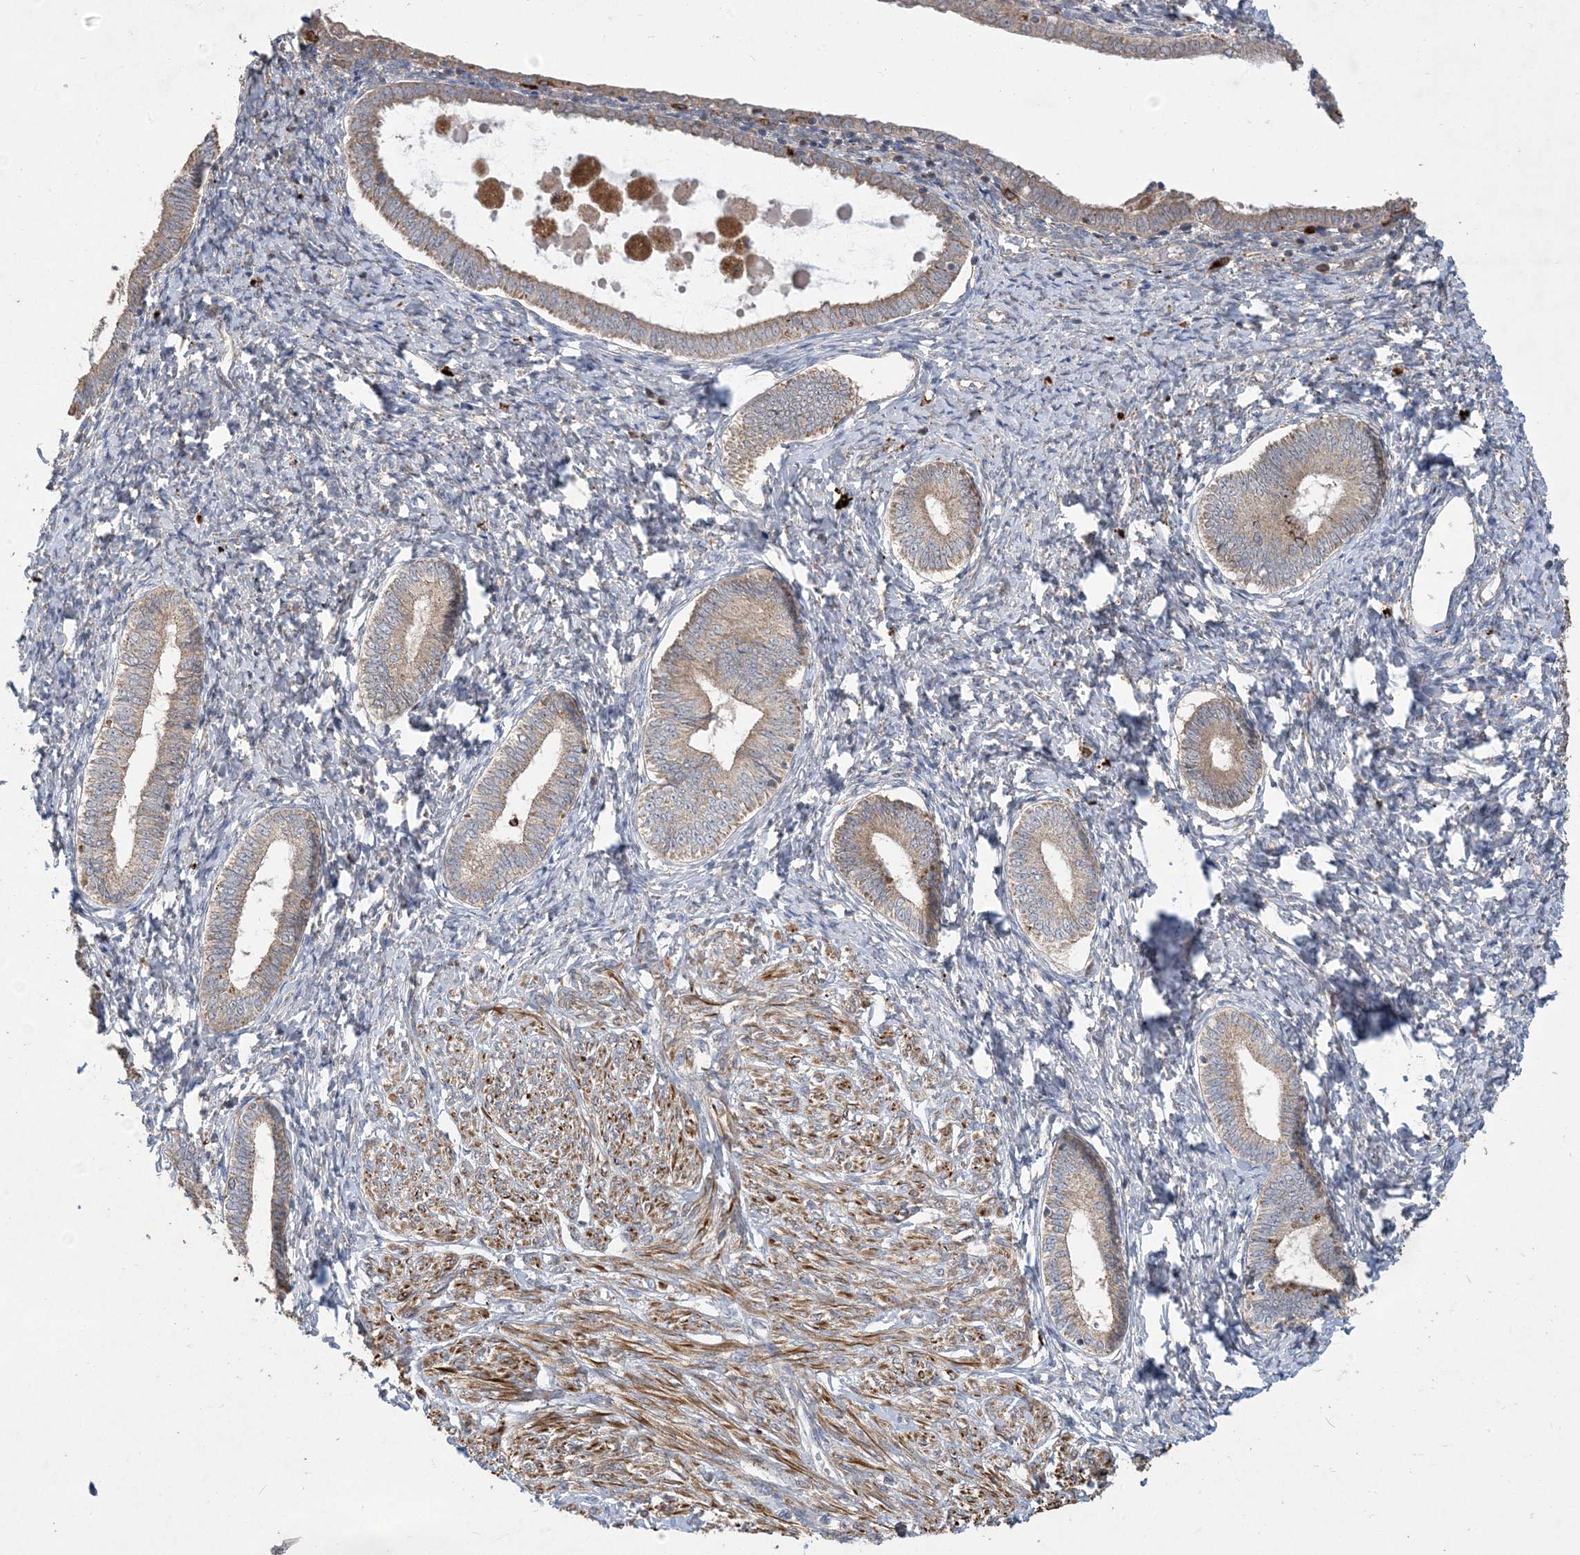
{"staining": {"intensity": "moderate", "quantity": "<25%", "location": "cytoplasmic/membranous"}, "tissue": "endometrium", "cell_type": "Cells in endometrial stroma", "image_type": "normal", "snomed": [{"axis": "morphology", "description": "Normal tissue, NOS"}, {"axis": "topography", "description": "Endometrium"}], "caption": "DAB immunohistochemical staining of normal human endometrium shows moderate cytoplasmic/membranous protein expression in approximately <25% of cells in endometrial stroma. (IHC, brightfield microscopy, high magnification).", "gene": "MASP2", "patient": {"sex": "female", "age": 72}}